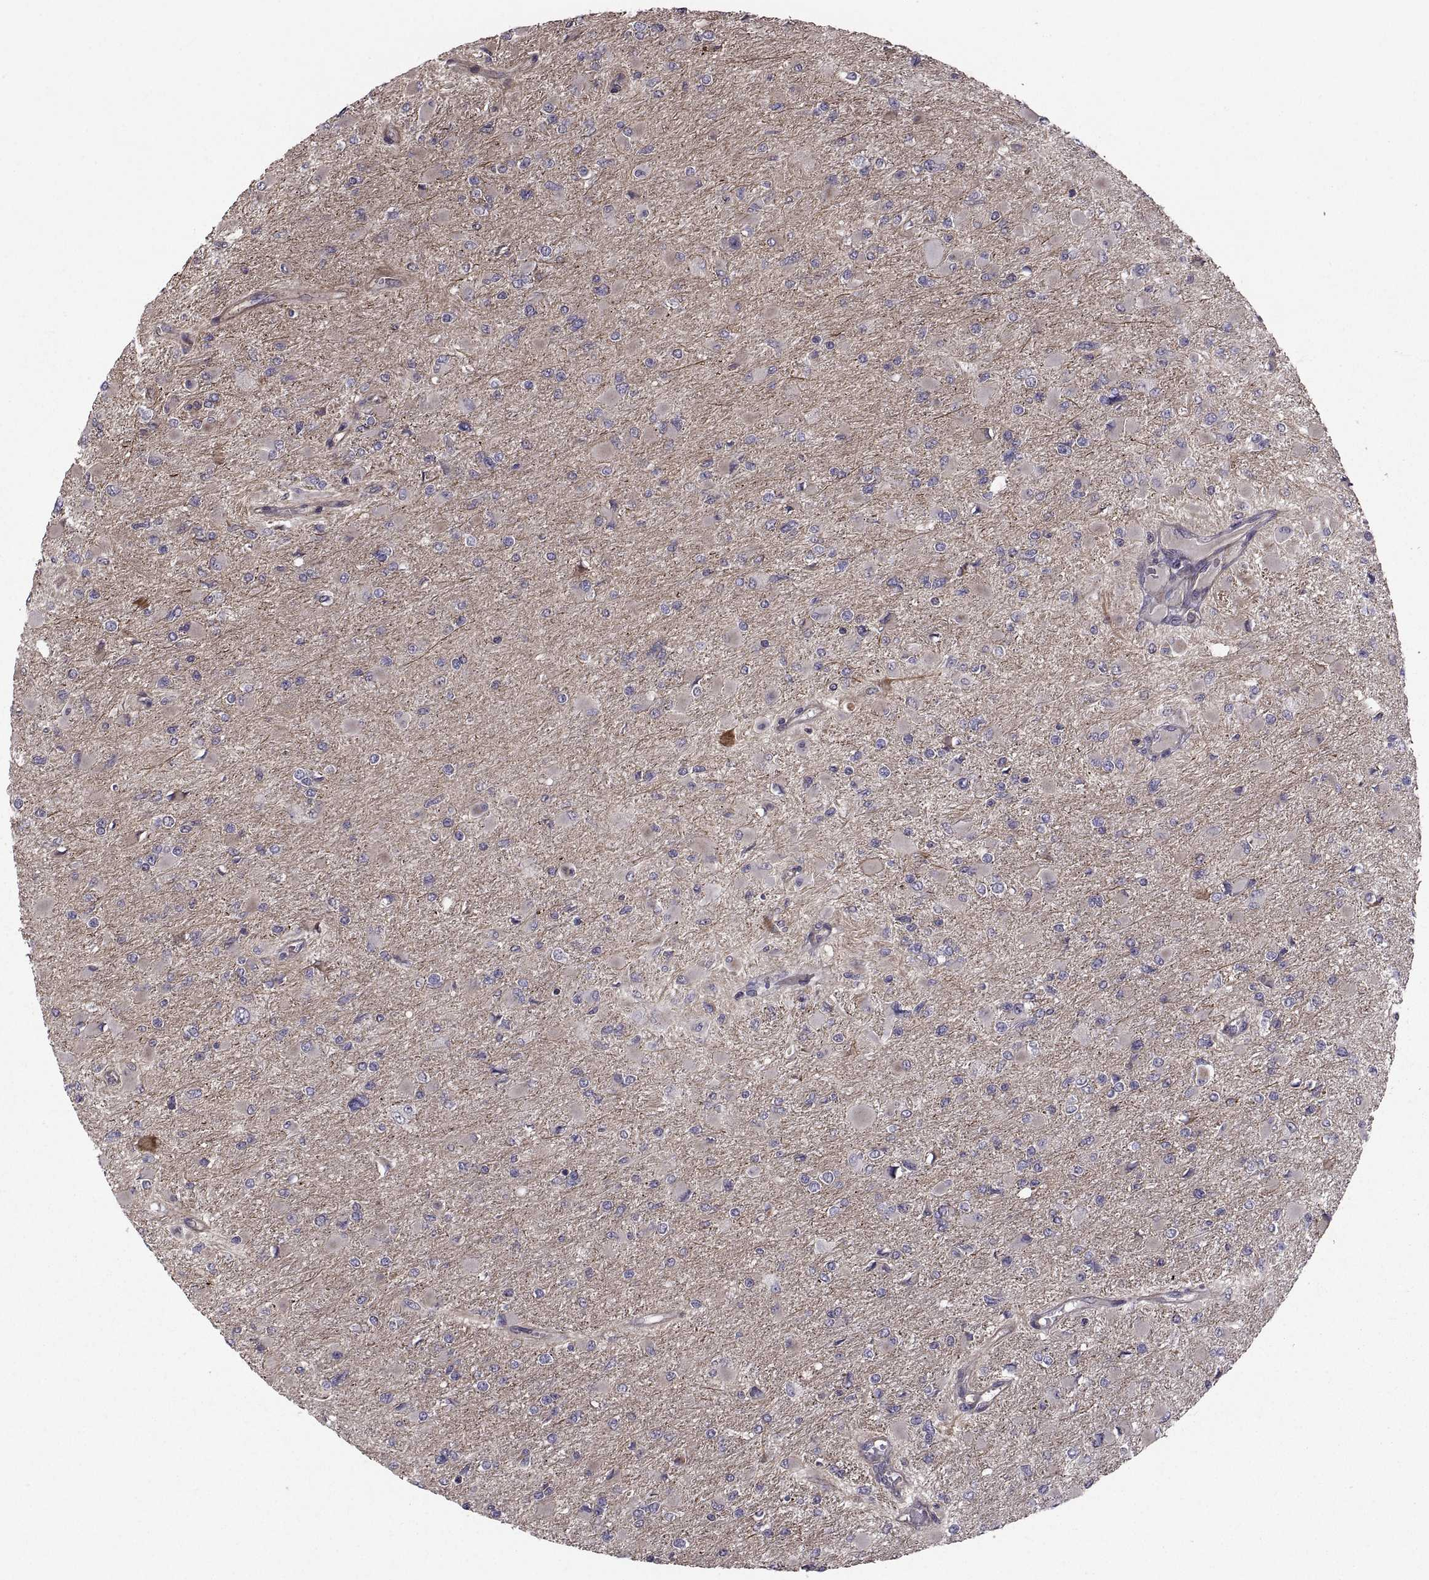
{"staining": {"intensity": "negative", "quantity": "none", "location": "none"}, "tissue": "glioma", "cell_type": "Tumor cells", "image_type": "cancer", "snomed": [{"axis": "morphology", "description": "Glioma, malignant, High grade"}, {"axis": "topography", "description": "Cerebral cortex"}], "caption": "A histopathology image of malignant glioma (high-grade) stained for a protein reveals no brown staining in tumor cells. (DAB (3,3'-diaminobenzidine) IHC, high magnification).", "gene": "PMM2", "patient": {"sex": "female", "age": 36}}